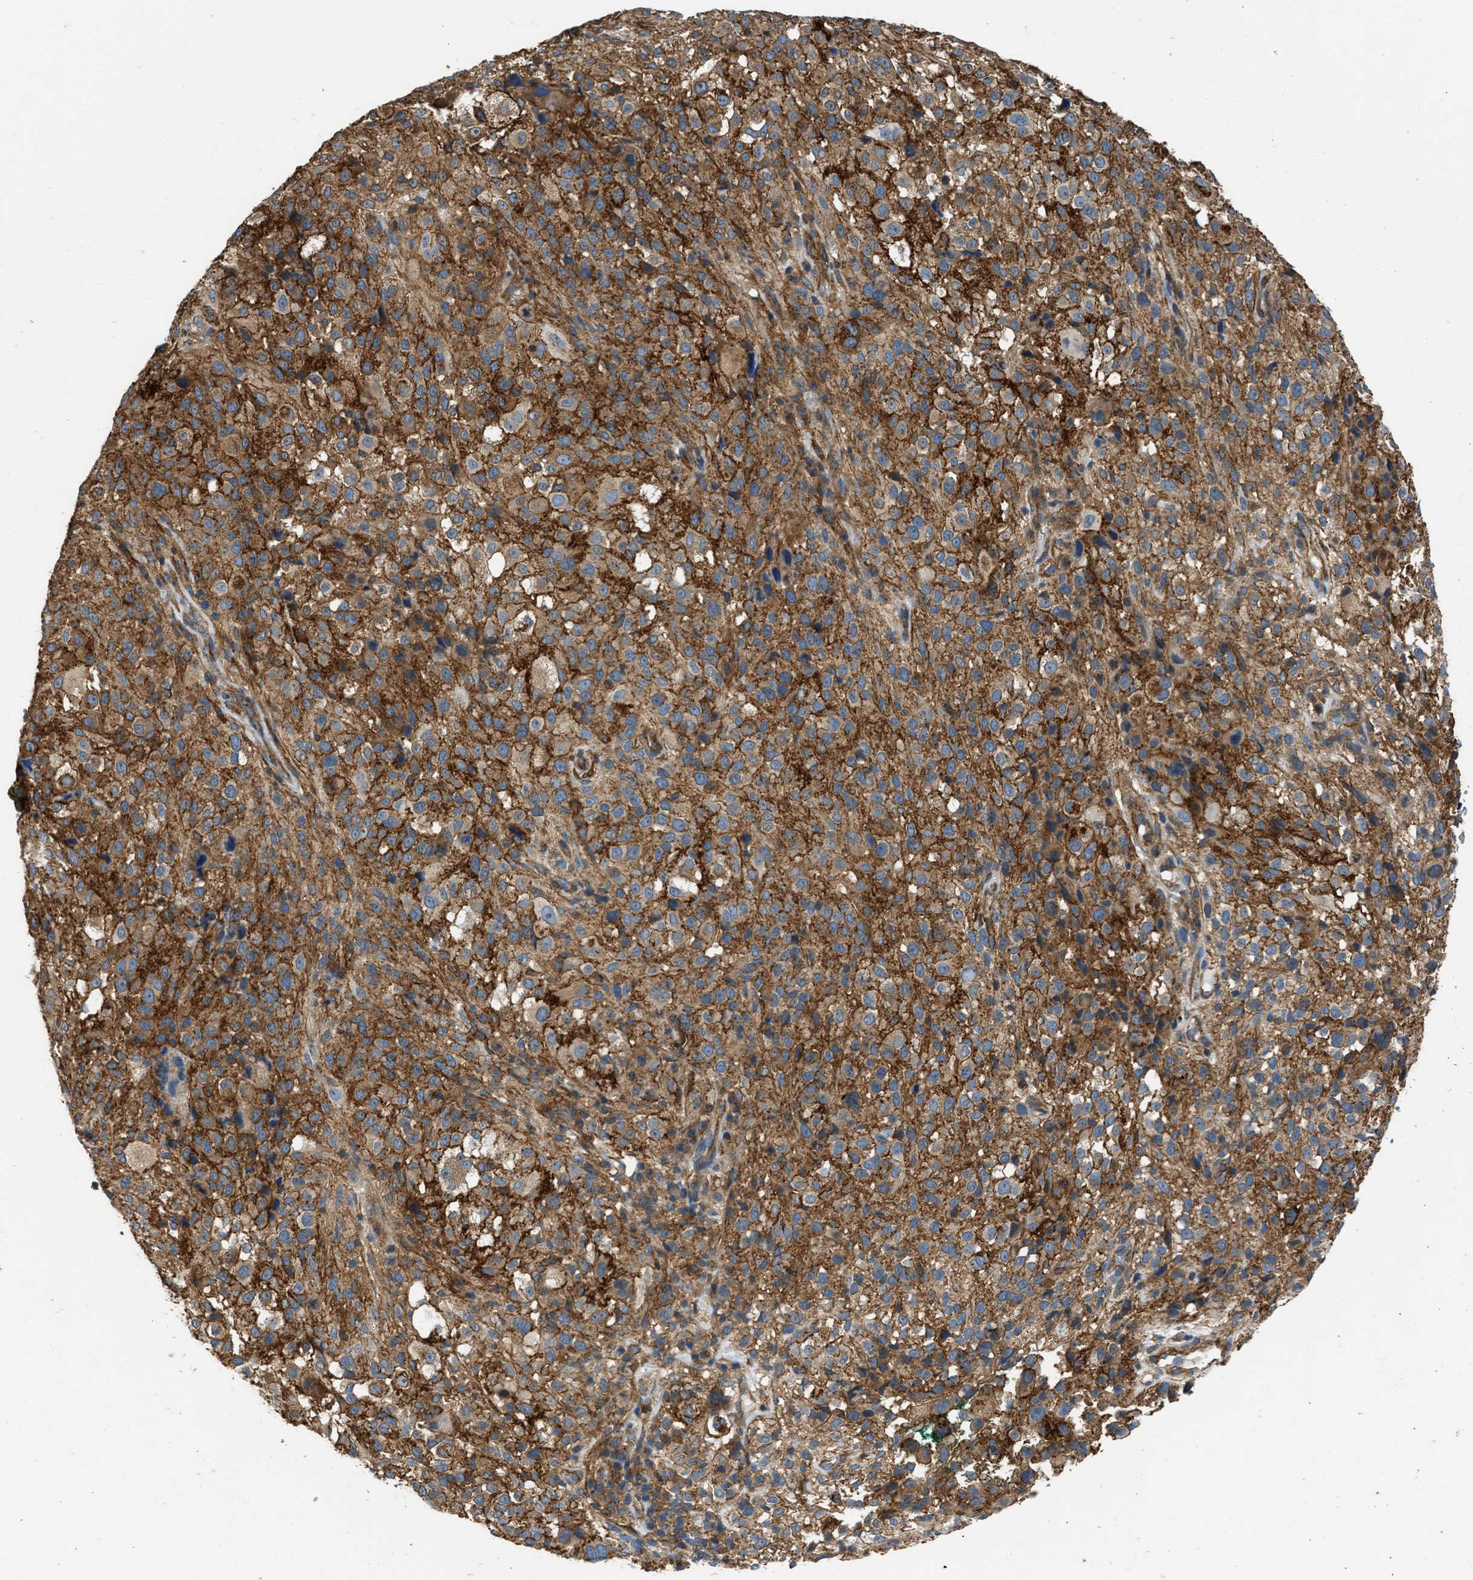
{"staining": {"intensity": "strong", "quantity": ">75%", "location": "cytoplasmic/membranous"}, "tissue": "melanoma", "cell_type": "Tumor cells", "image_type": "cancer", "snomed": [{"axis": "morphology", "description": "Necrosis, NOS"}, {"axis": "morphology", "description": "Malignant melanoma, NOS"}, {"axis": "topography", "description": "Skin"}], "caption": "High-power microscopy captured an IHC image of malignant melanoma, revealing strong cytoplasmic/membranous positivity in about >75% of tumor cells. (IHC, brightfield microscopy, high magnification).", "gene": "SEPTIN2", "patient": {"sex": "female", "age": 87}}